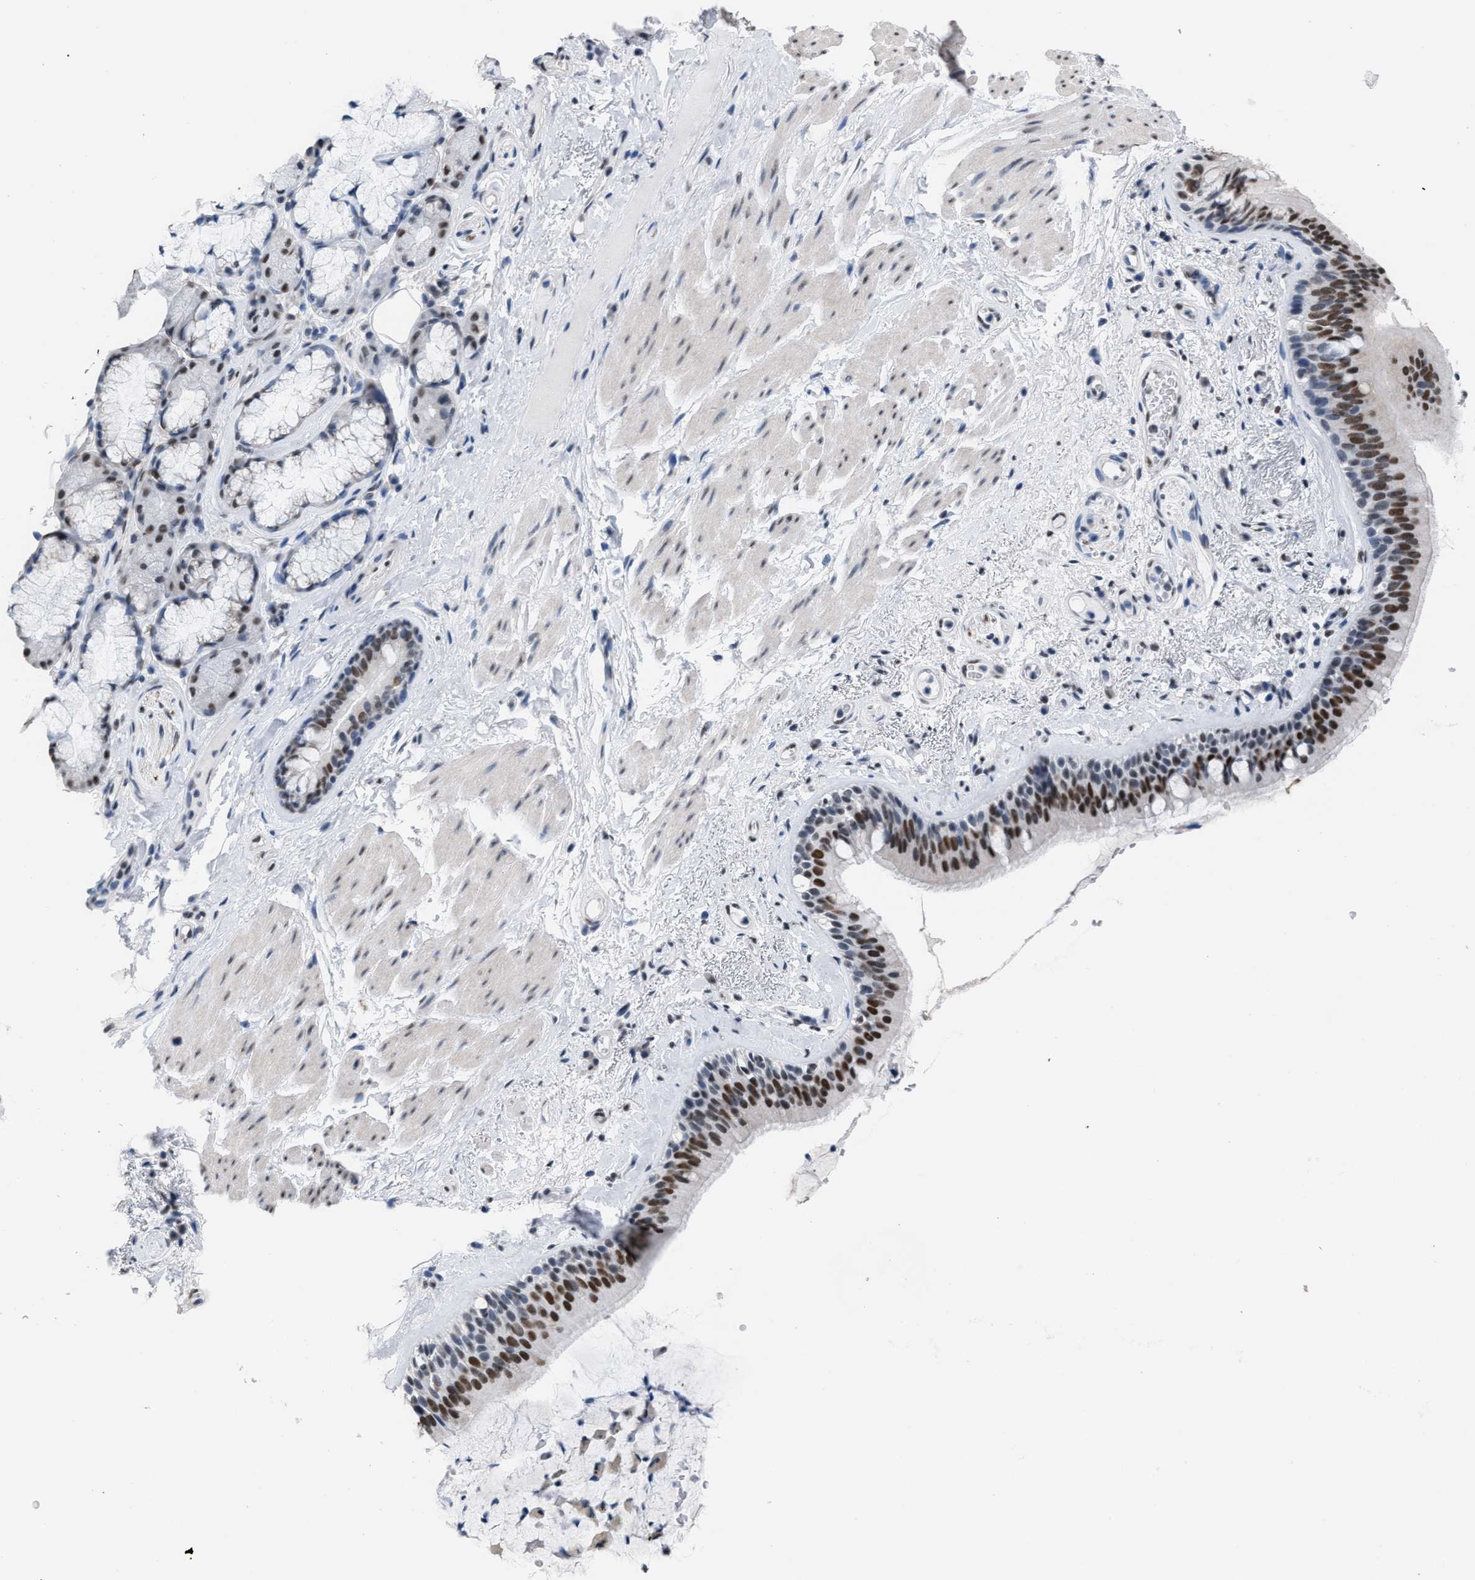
{"staining": {"intensity": "strong", "quantity": ">75%", "location": "nuclear"}, "tissue": "bronchus", "cell_type": "Respiratory epithelial cells", "image_type": "normal", "snomed": [{"axis": "morphology", "description": "Normal tissue, NOS"}, {"axis": "topography", "description": "Cartilage tissue"}], "caption": "Protein staining by immunohistochemistry demonstrates strong nuclear expression in about >75% of respiratory epithelial cells in normal bronchus.", "gene": "CCAR2", "patient": {"sex": "female", "age": 63}}